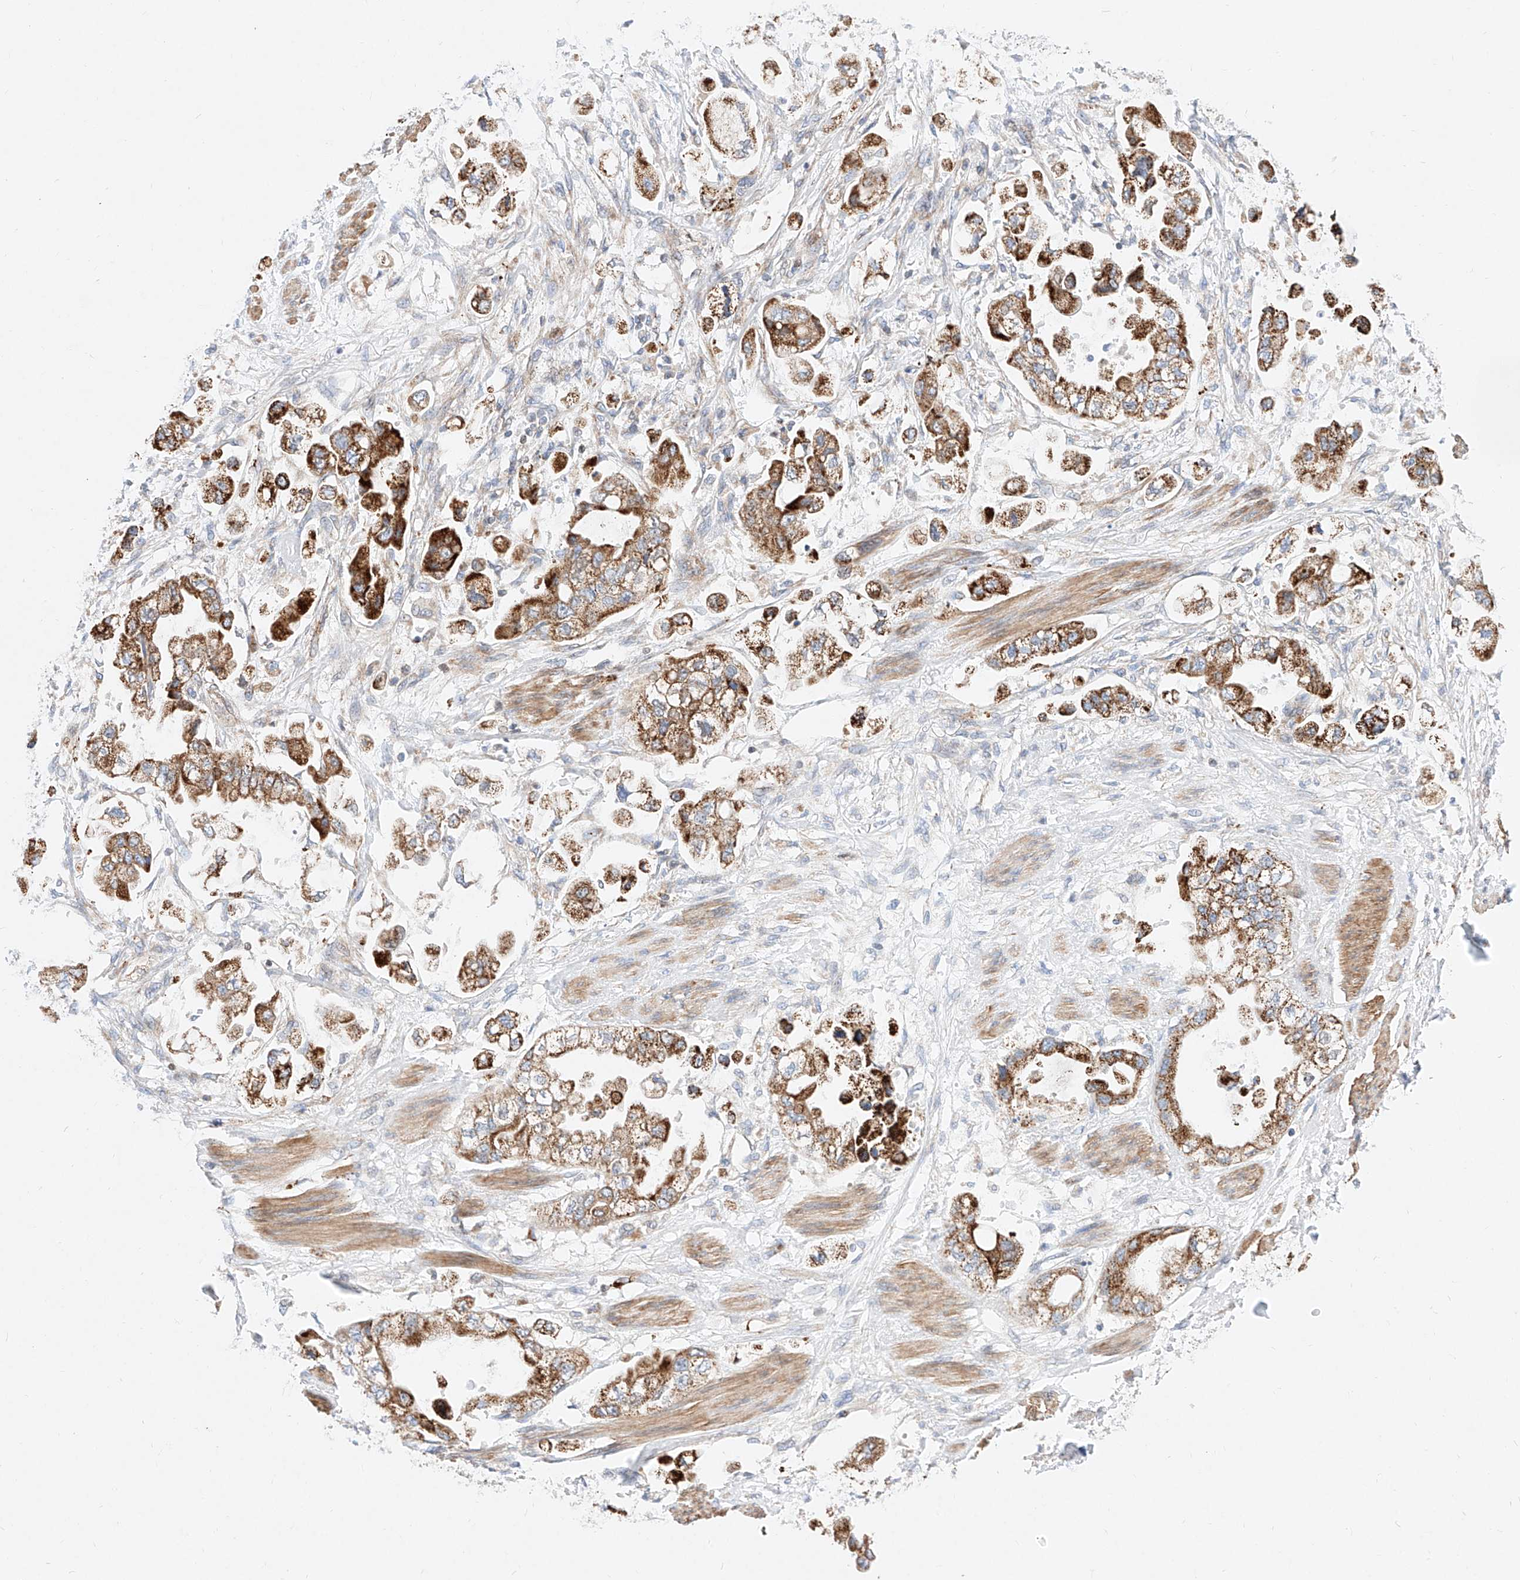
{"staining": {"intensity": "strong", "quantity": ">75%", "location": "cytoplasmic/membranous"}, "tissue": "stomach cancer", "cell_type": "Tumor cells", "image_type": "cancer", "snomed": [{"axis": "morphology", "description": "Adenocarcinoma, NOS"}, {"axis": "topography", "description": "Stomach"}], "caption": "Adenocarcinoma (stomach) tissue exhibits strong cytoplasmic/membranous positivity in approximately >75% of tumor cells, visualized by immunohistochemistry. Using DAB (3,3'-diaminobenzidine) (brown) and hematoxylin (blue) stains, captured at high magnification using brightfield microscopy.", "gene": "C6orf62", "patient": {"sex": "male", "age": 62}}